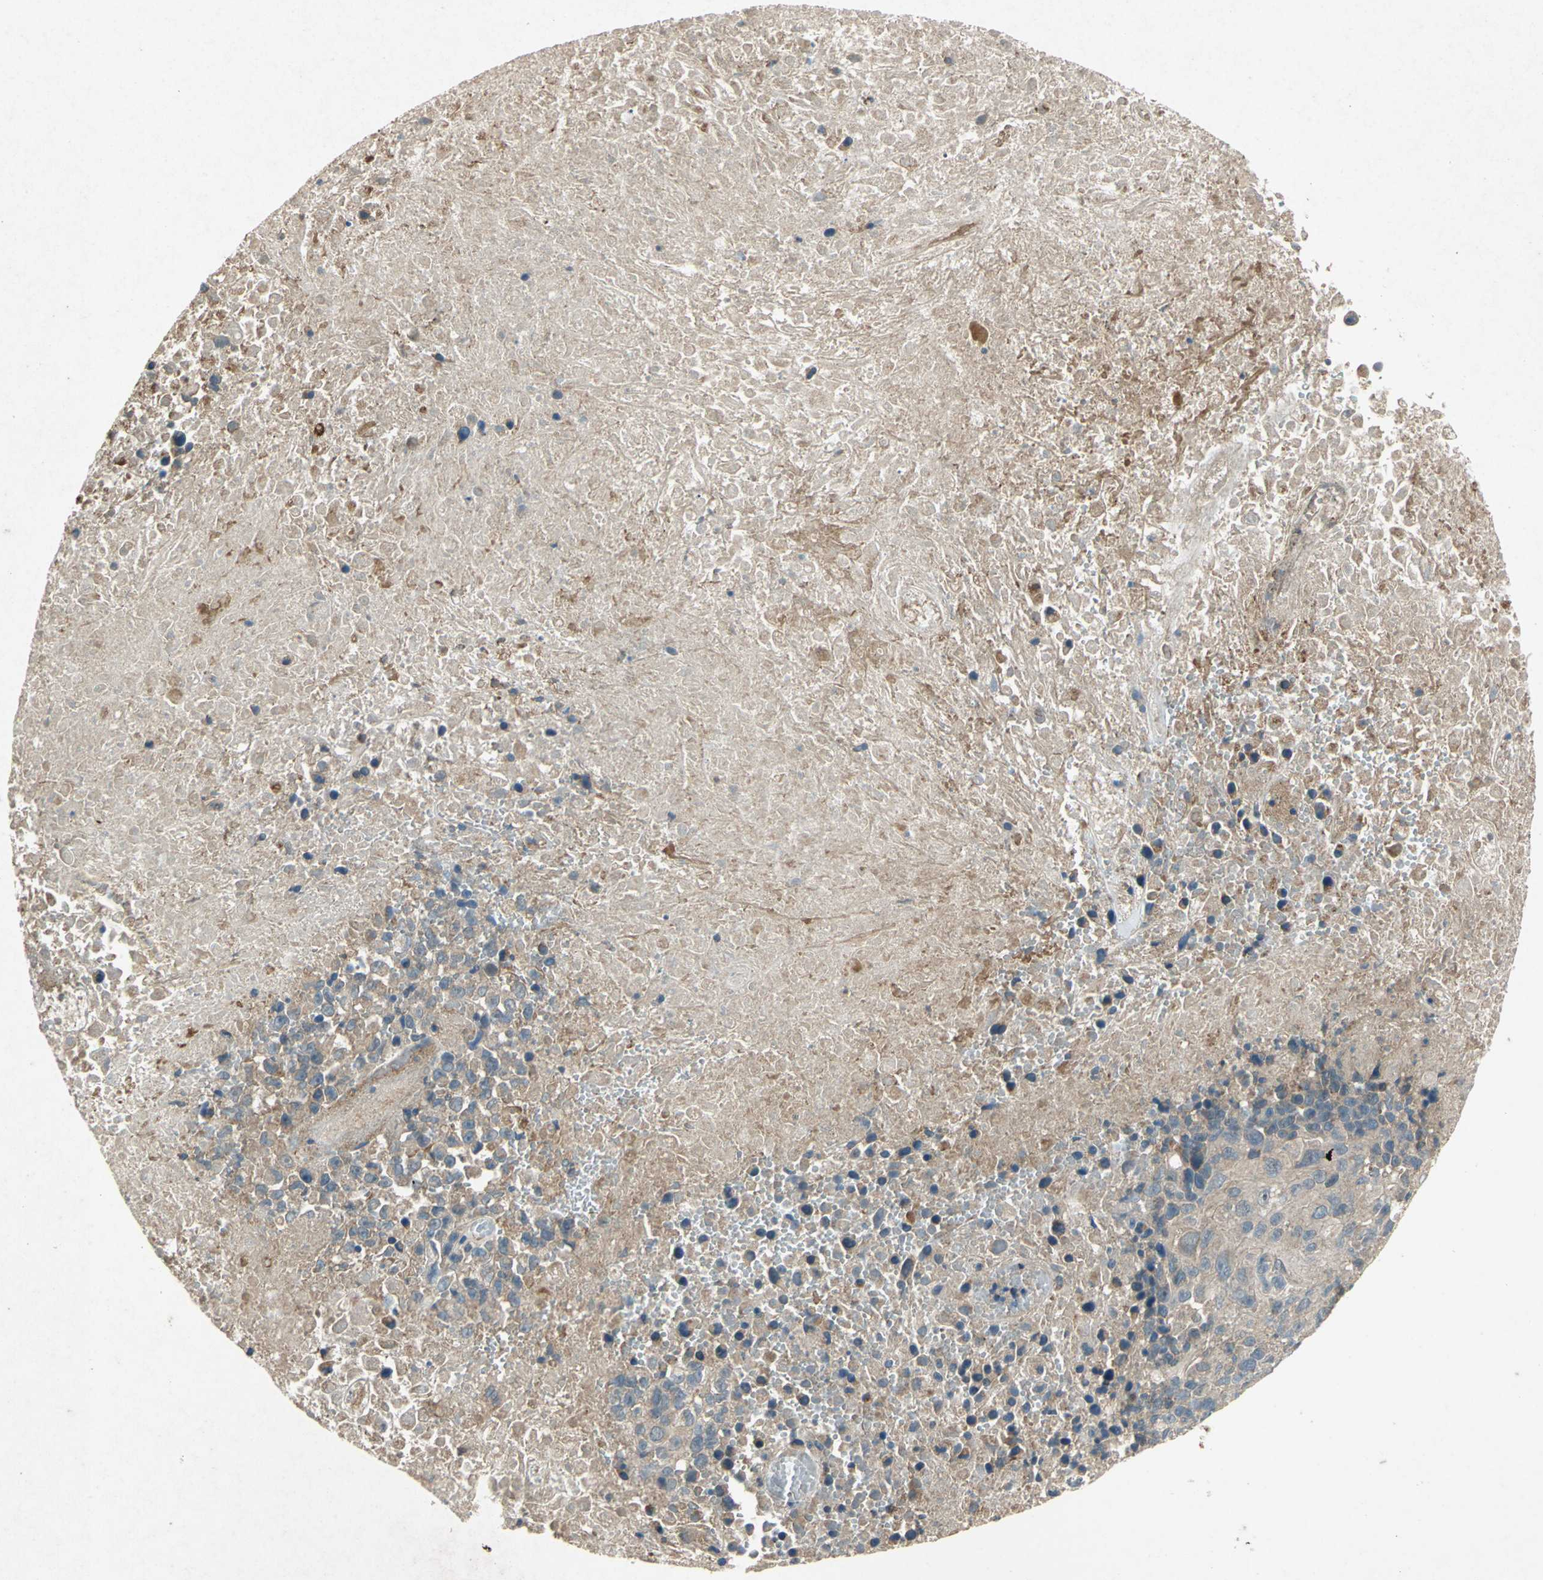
{"staining": {"intensity": "weak", "quantity": "25%-75%", "location": "cytoplasmic/membranous"}, "tissue": "melanoma", "cell_type": "Tumor cells", "image_type": "cancer", "snomed": [{"axis": "morphology", "description": "Malignant melanoma, Metastatic site"}, {"axis": "topography", "description": "Cerebral cortex"}], "caption": "Immunohistochemistry (IHC) photomicrograph of melanoma stained for a protein (brown), which exhibits low levels of weak cytoplasmic/membranous staining in approximately 25%-75% of tumor cells.", "gene": "EMCN", "patient": {"sex": "female", "age": 52}}